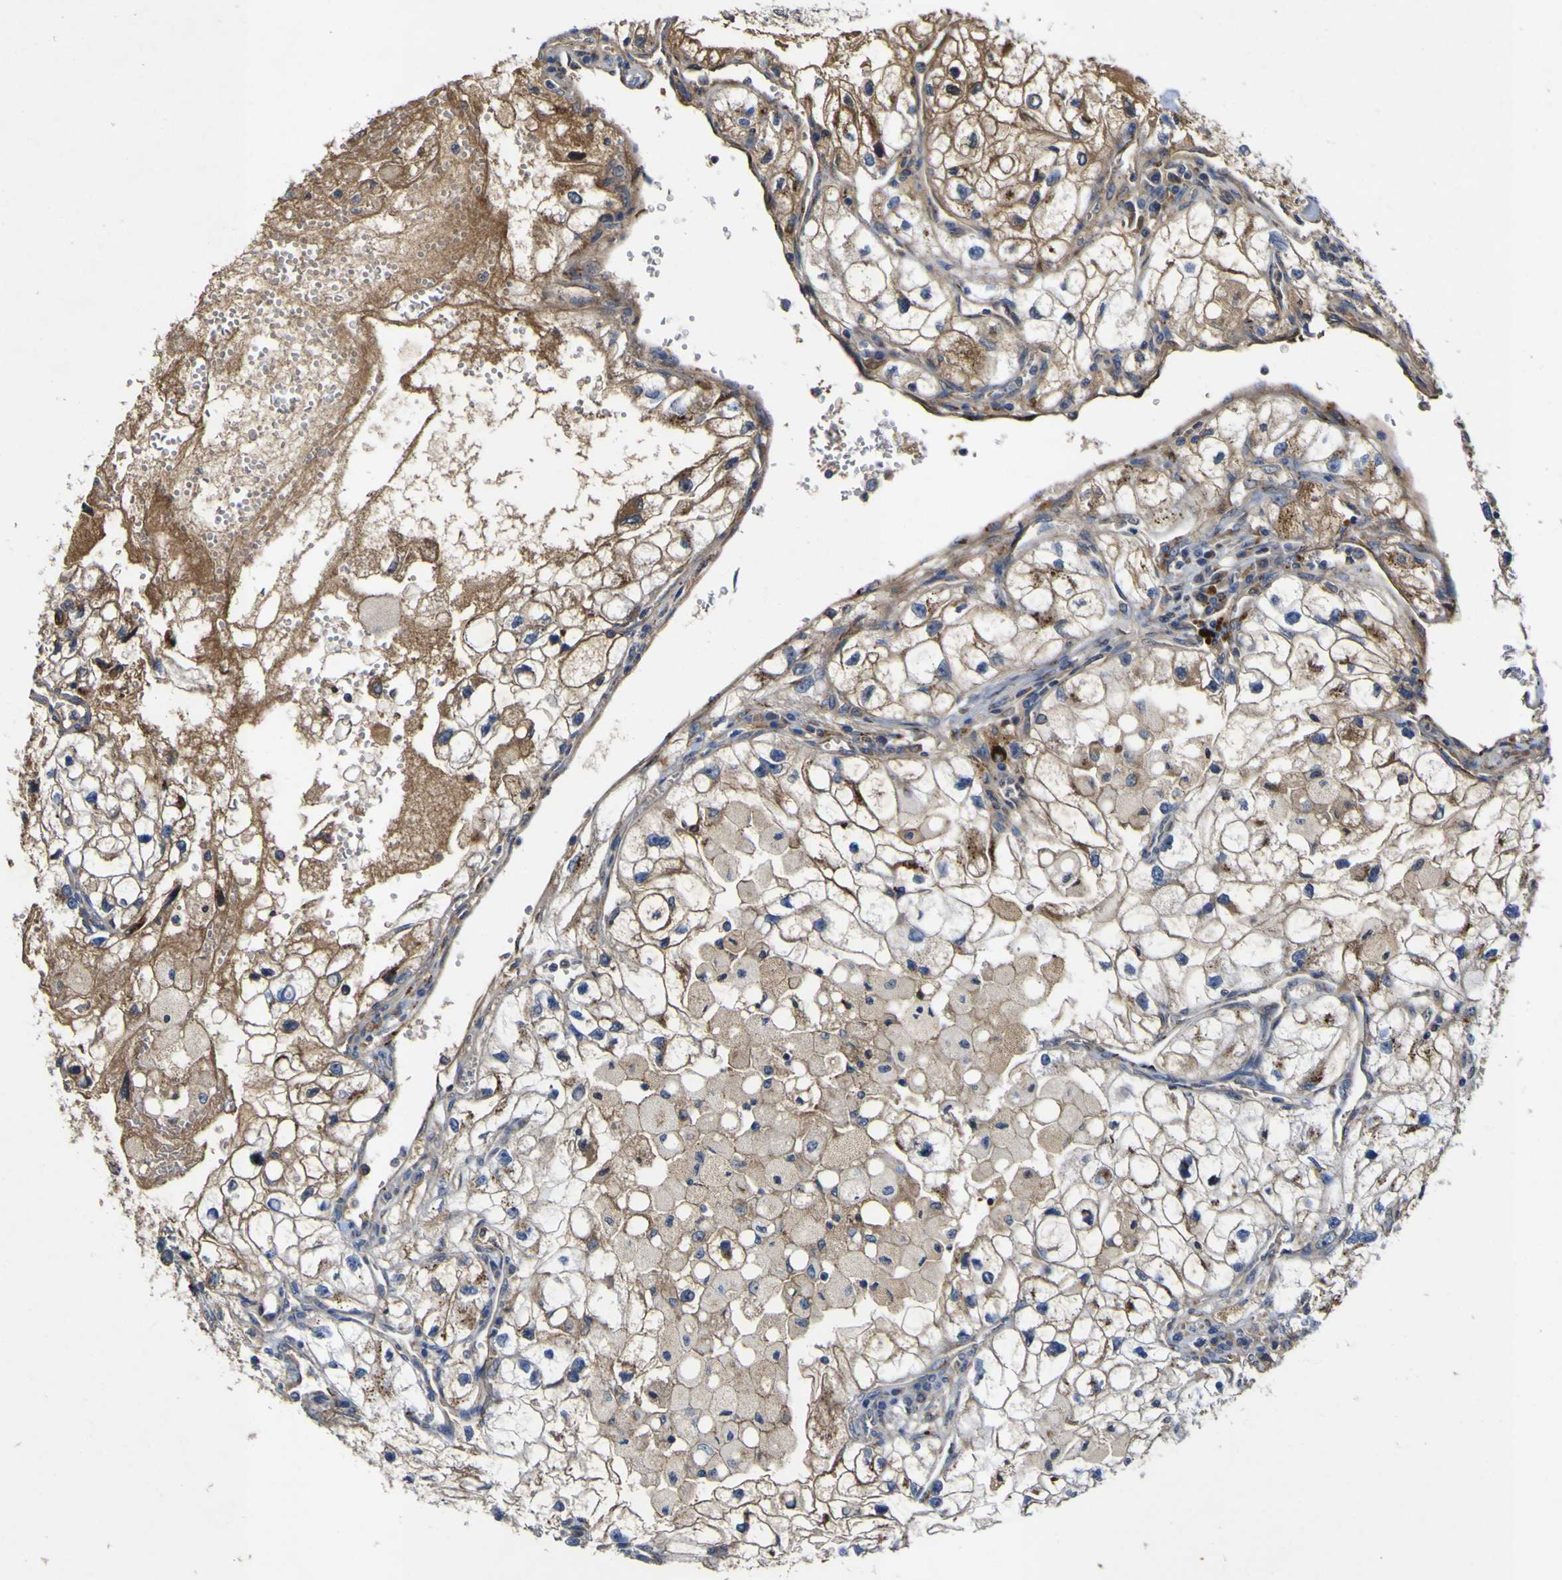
{"staining": {"intensity": "moderate", "quantity": ">75%", "location": "cytoplasmic/membranous"}, "tissue": "renal cancer", "cell_type": "Tumor cells", "image_type": "cancer", "snomed": [{"axis": "morphology", "description": "Adenocarcinoma, NOS"}, {"axis": "topography", "description": "Kidney"}], "caption": "Human adenocarcinoma (renal) stained with a brown dye exhibits moderate cytoplasmic/membranous positive expression in about >75% of tumor cells.", "gene": "COA1", "patient": {"sex": "female", "age": 70}}